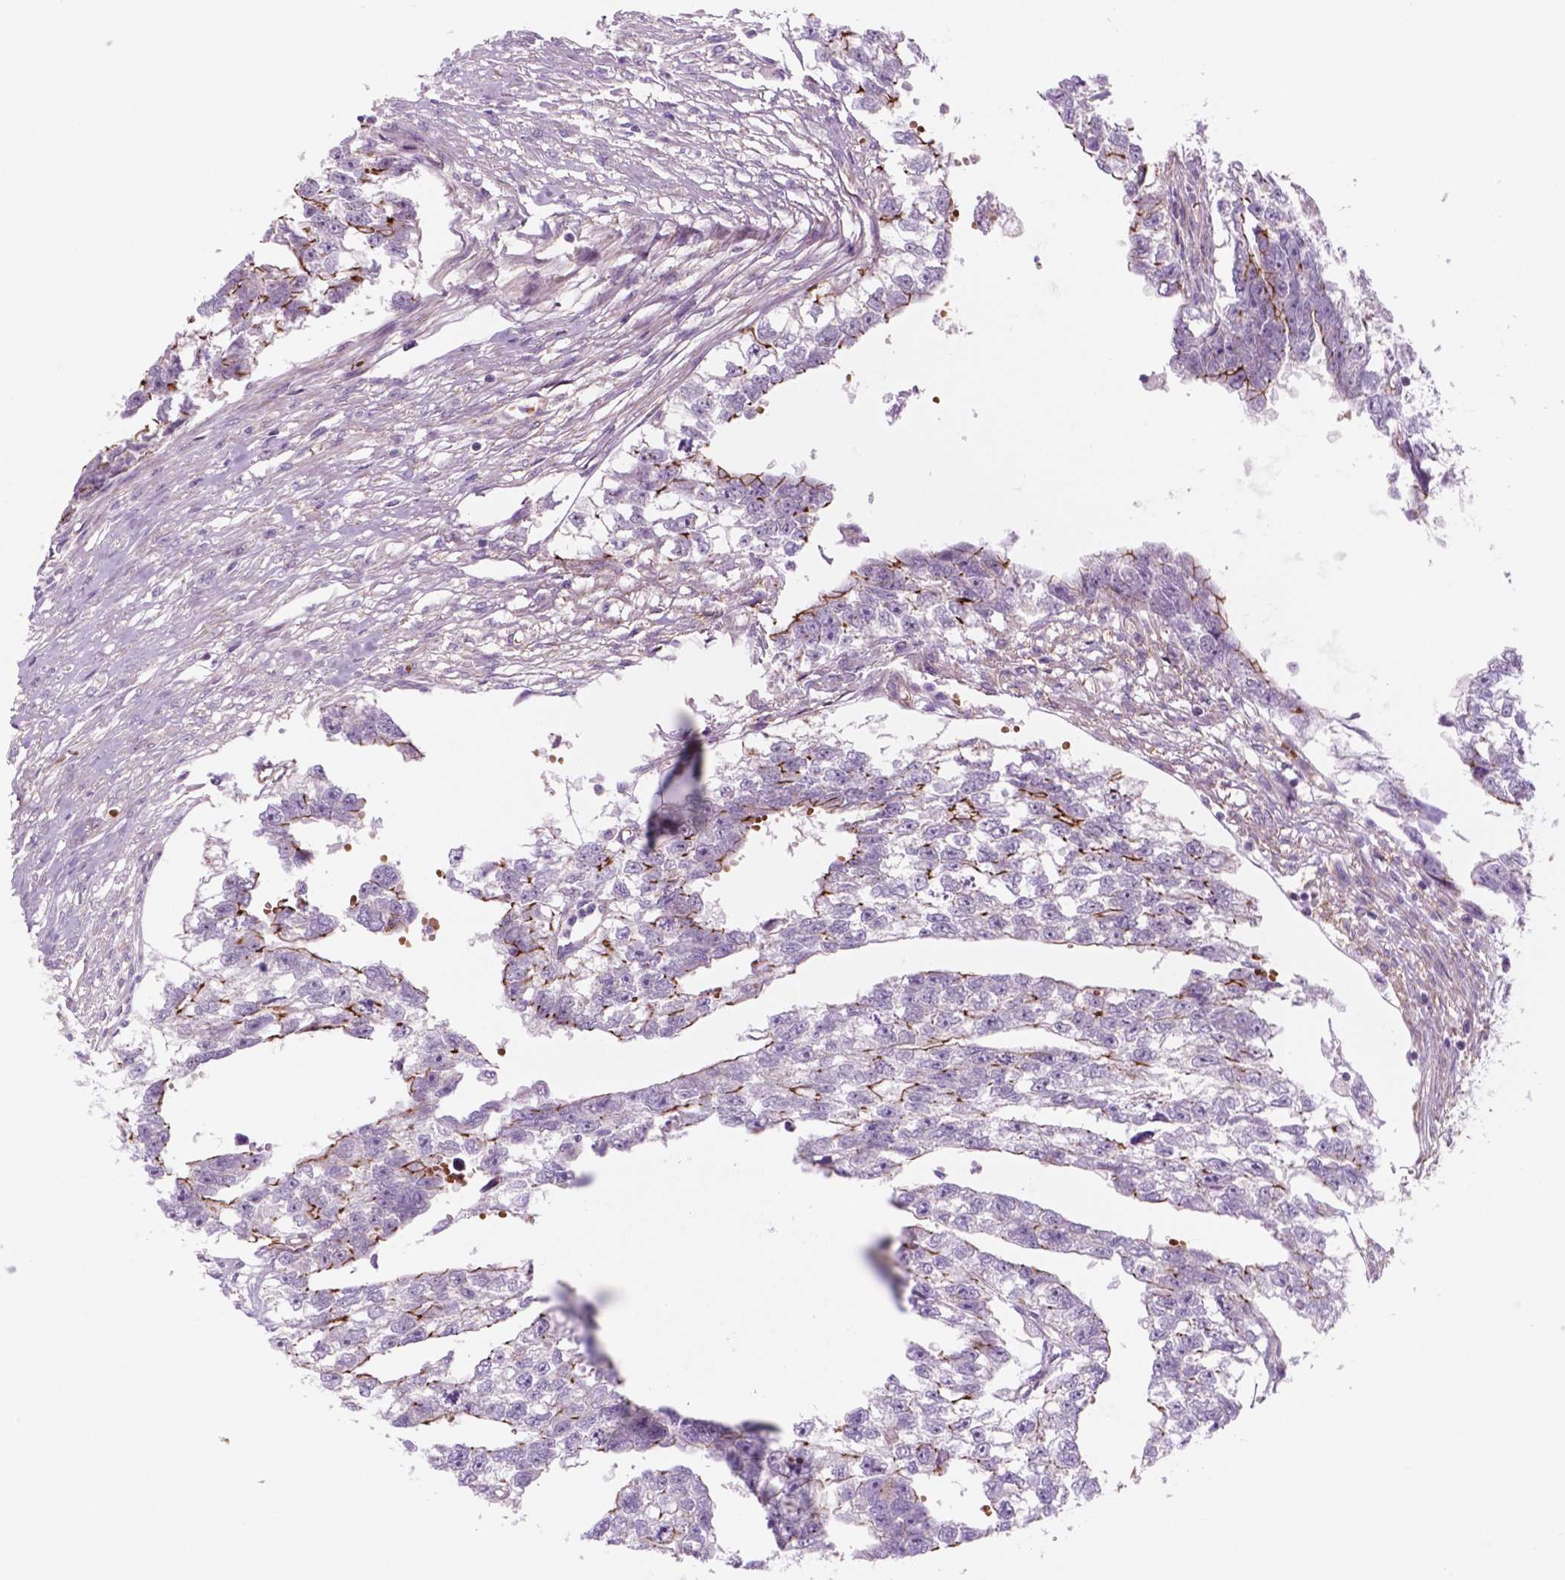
{"staining": {"intensity": "moderate", "quantity": "<25%", "location": "cytoplasmic/membranous"}, "tissue": "testis cancer", "cell_type": "Tumor cells", "image_type": "cancer", "snomed": [{"axis": "morphology", "description": "Carcinoma, Embryonal, NOS"}, {"axis": "morphology", "description": "Teratoma, malignant, NOS"}, {"axis": "topography", "description": "Testis"}], "caption": "Protein staining of testis teratoma (malignant) tissue shows moderate cytoplasmic/membranous positivity in about <25% of tumor cells. (Brightfield microscopy of DAB IHC at high magnification).", "gene": "RND3", "patient": {"sex": "male", "age": 44}}